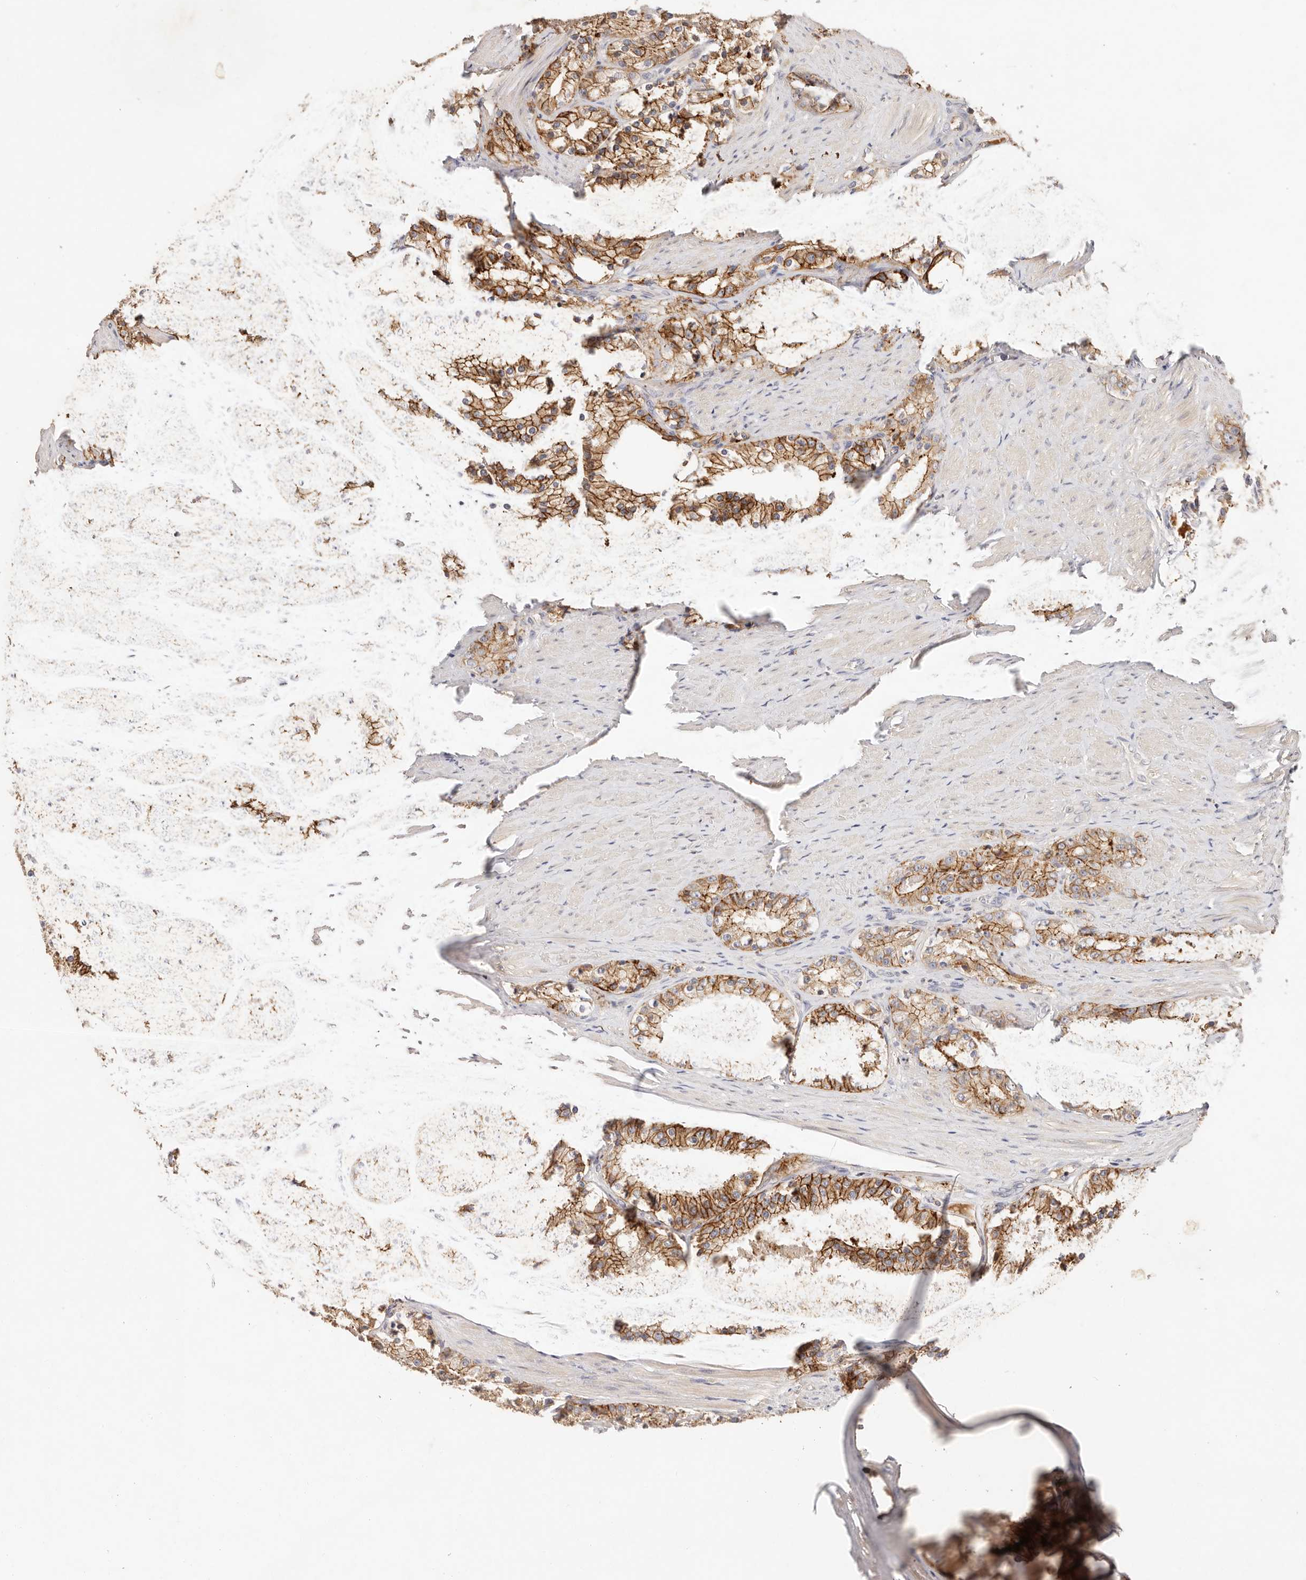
{"staining": {"intensity": "strong", "quantity": ">75%", "location": "cytoplasmic/membranous"}, "tissue": "prostate cancer", "cell_type": "Tumor cells", "image_type": "cancer", "snomed": [{"axis": "morphology", "description": "Adenocarcinoma, High grade"}, {"axis": "topography", "description": "Prostate"}], "caption": "Immunohistochemical staining of high-grade adenocarcinoma (prostate) reveals high levels of strong cytoplasmic/membranous protein positivity in approximately >75% of tumor cells.", "gene": "CXADR", "patient": {"sex": "male", "age": 60}}